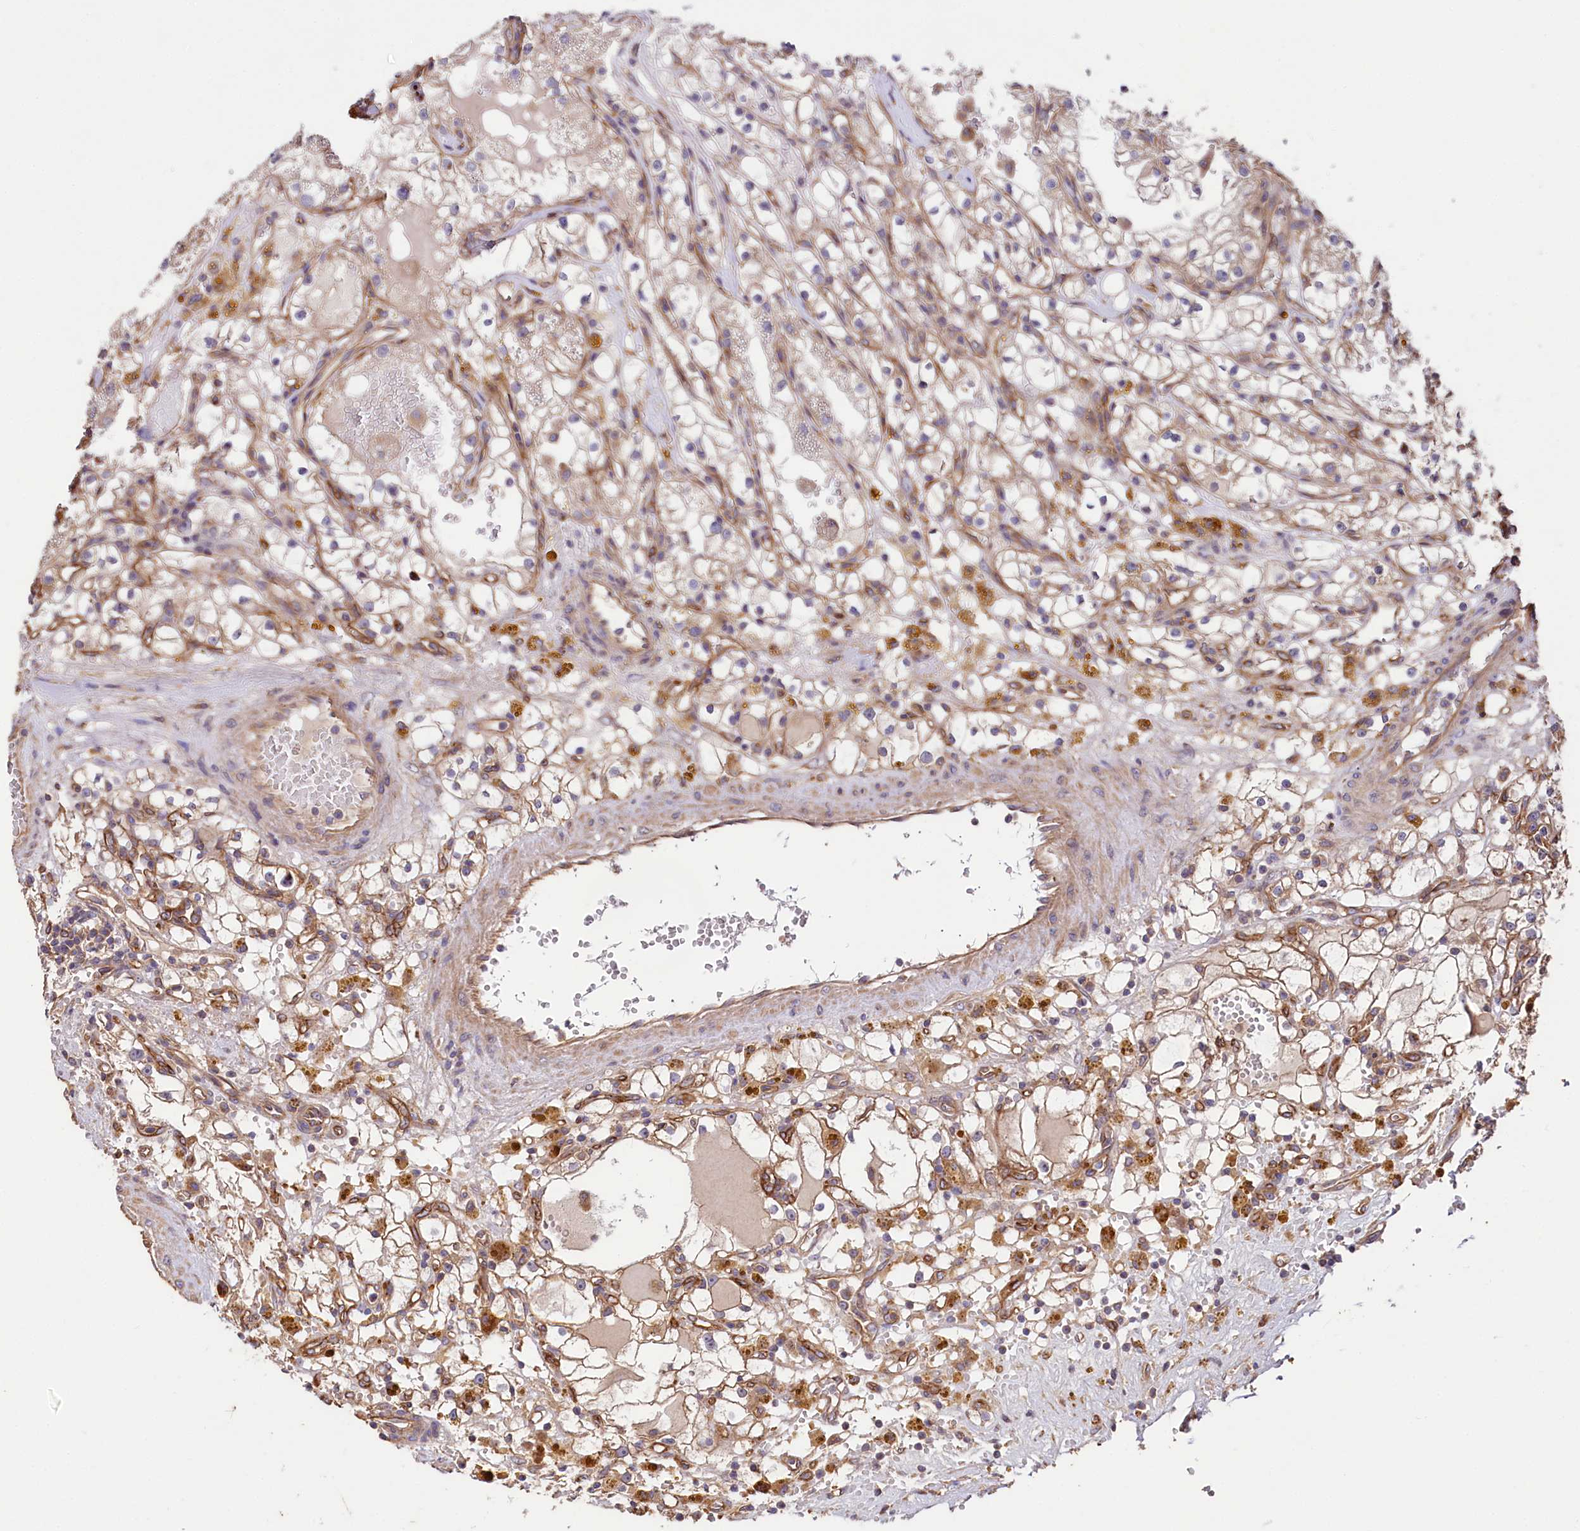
{"staining": {"intensity": "moderate", "quantity": "<25%", "location": "cytoplasmic/membranous"}, "tissue": "renal cancer", "cell_type": "Tumor cells", "image_type": "cancer", "snomed": [{"axis": "morphology", "description": "Adenocarcinoma, NOS"}, {"axis": "topography", "description": "Kidney"}], "caption": "Renal cancer (adenocarcinoma) stained with a brown dye demonstrates moderate cytoplasmic/membranous positive expression in approximately <25% of tumor cells.", "gene": "CEP295", "patient": {"sex": "male", "age": 56}}